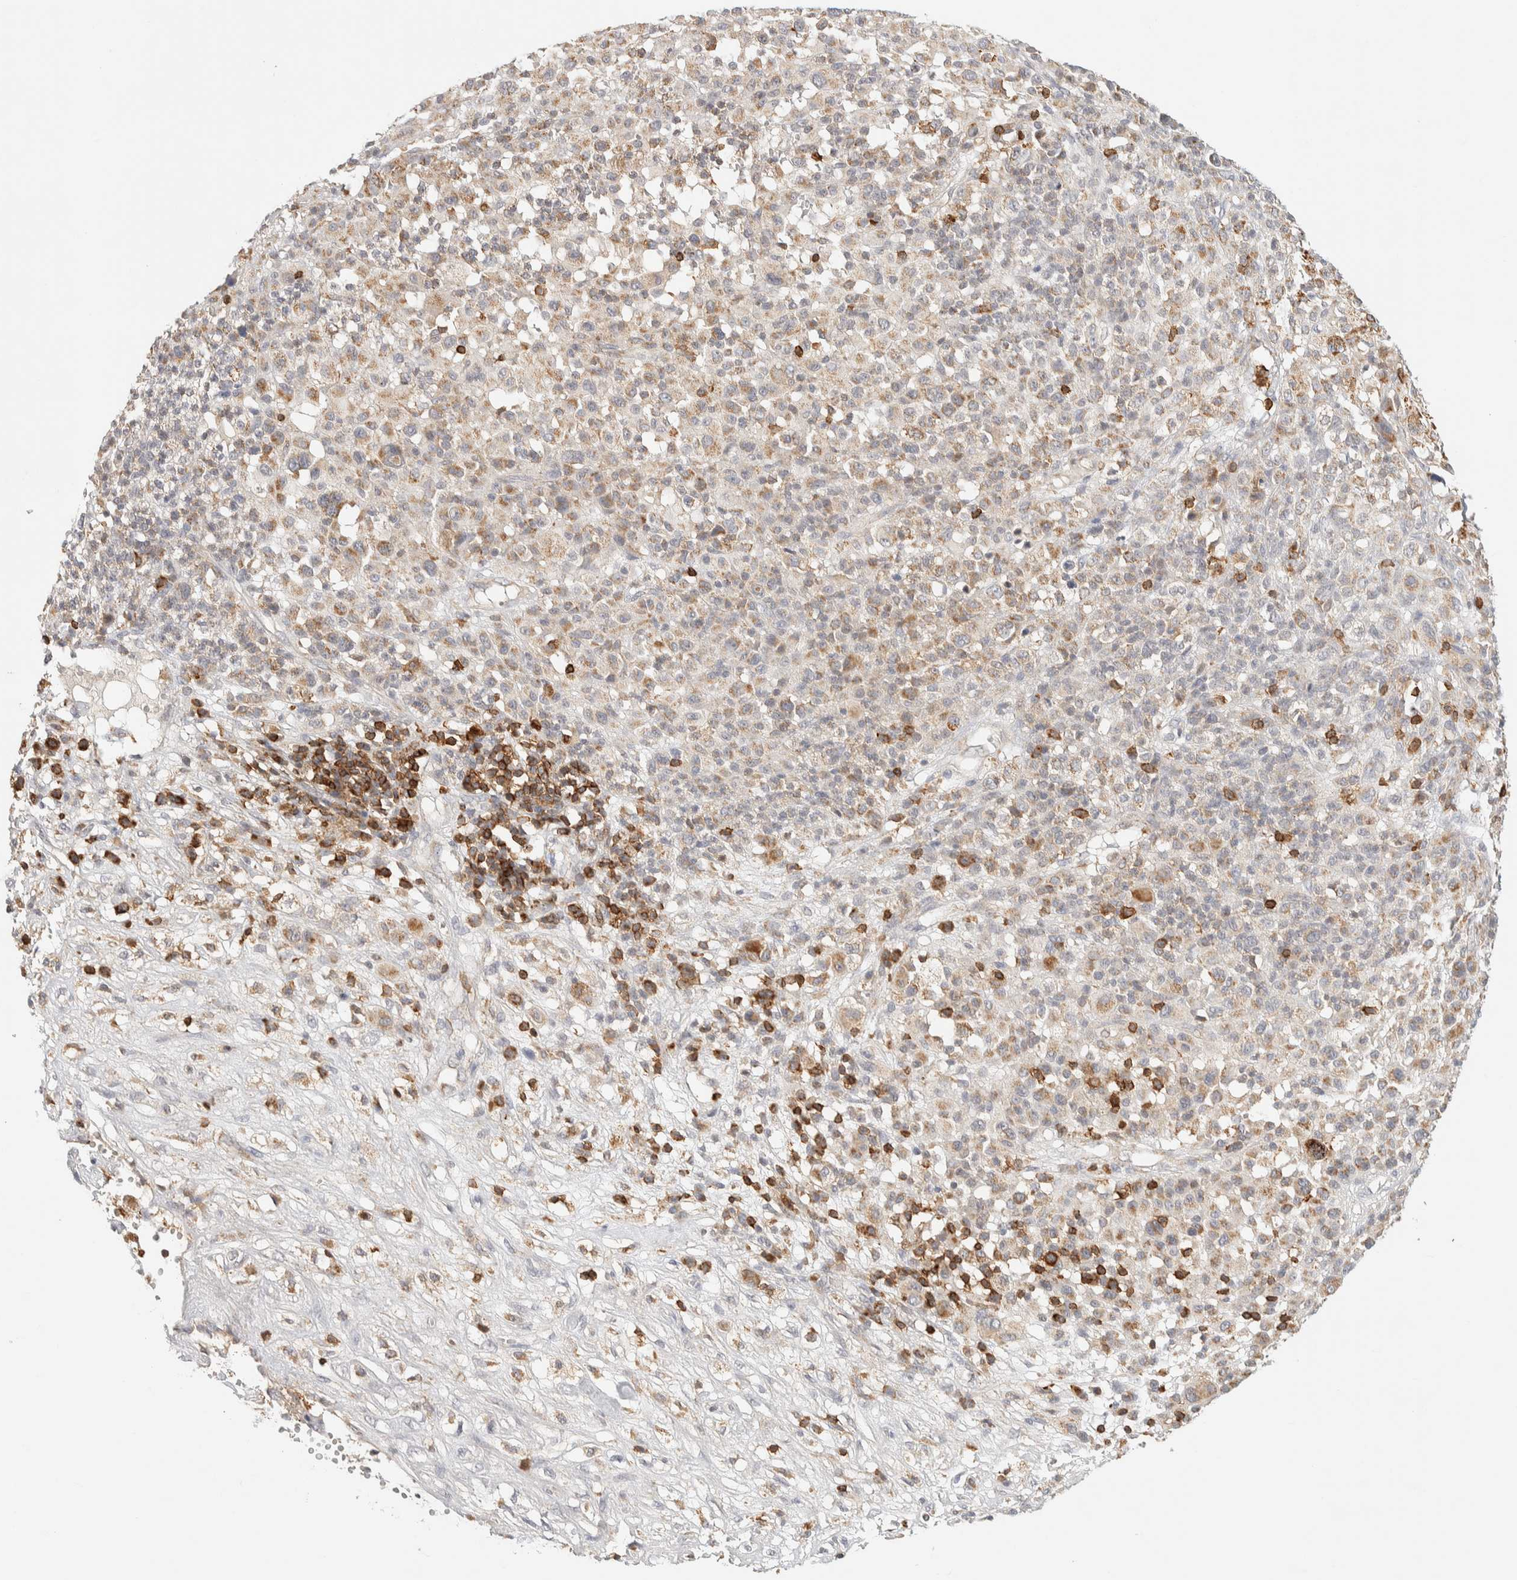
{"staining": {"intensity": "weak", "quantity": ">75%", "location": "cytoplasmic/membranous"}, "tissue": "melanoma", "cell_type": "Tumor cells", "image_type": "cancer", "snomed": [{"axis": "morphology", "description": "Malignant melanoma, Metastatic site"}, {"axis": "topography", "description": "Skin"}], "caption": "Malignant melanoma (metastatic site) tissue exhibits weak cytoplasmic/membranous staining in approximately >75% of tumor cells, visualized by immunohistochemistry.", "gene": "RUNDC1", "patient": {"sex": "female", "age": 74}}